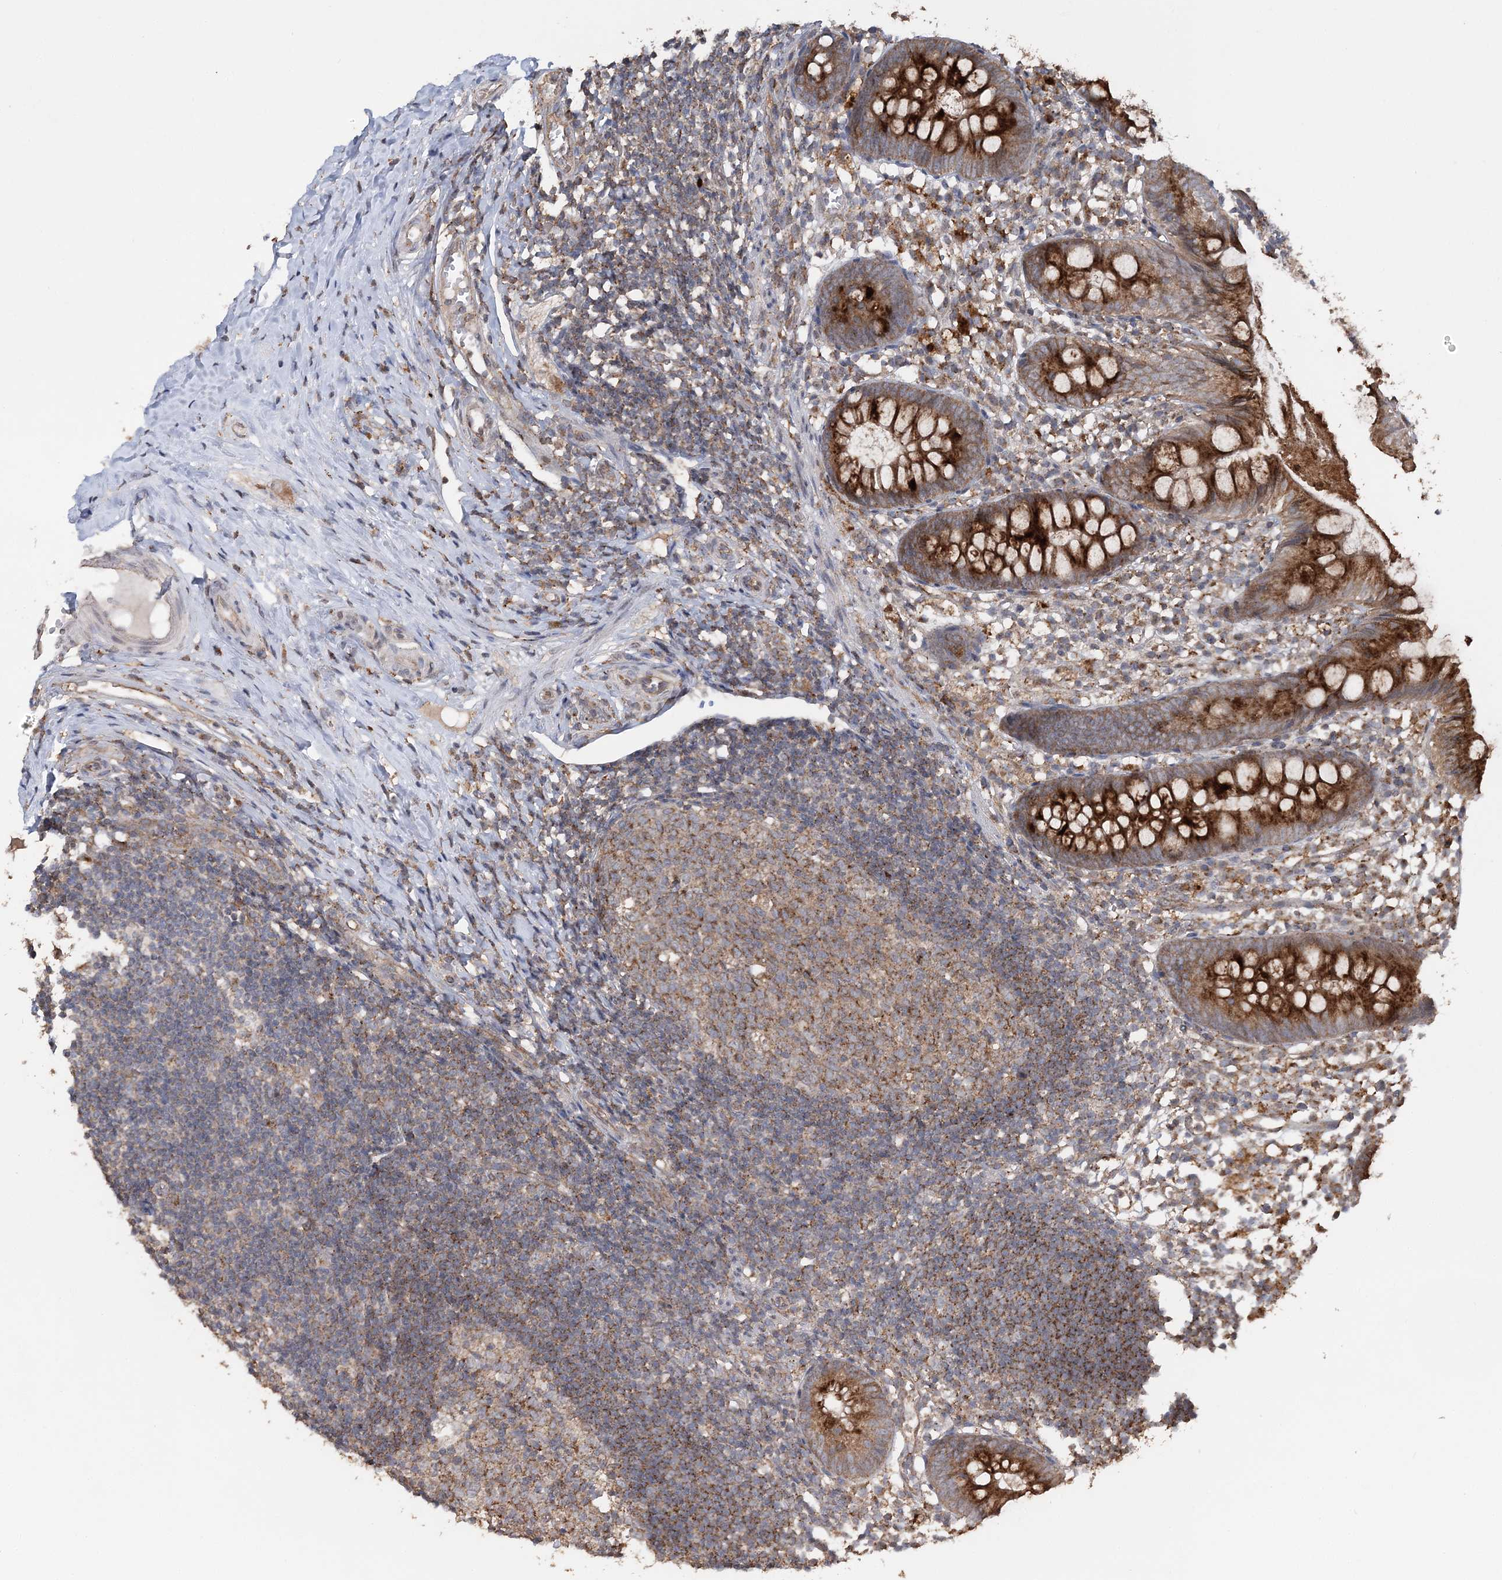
{"staining": {"intensity": "strong", "quantity": ">75%", "location": "cytoplasmic/membranous"}, "tissue": "appendix", "cell_type": "Glandular cells", "image_type": "normal", "snomed": [{"axis": "morphology", "description": "Normal tissue, NOS"}, {"axis": "topography", "description": "Appendix"}], "caption": "Appendix stained for a protein (brown) displays strong cytoplasmic/membranous positive expression in approximately >75% of glandular cells.", "gene": "RAB14", "patient": {"sex": "female", "age": 20}}